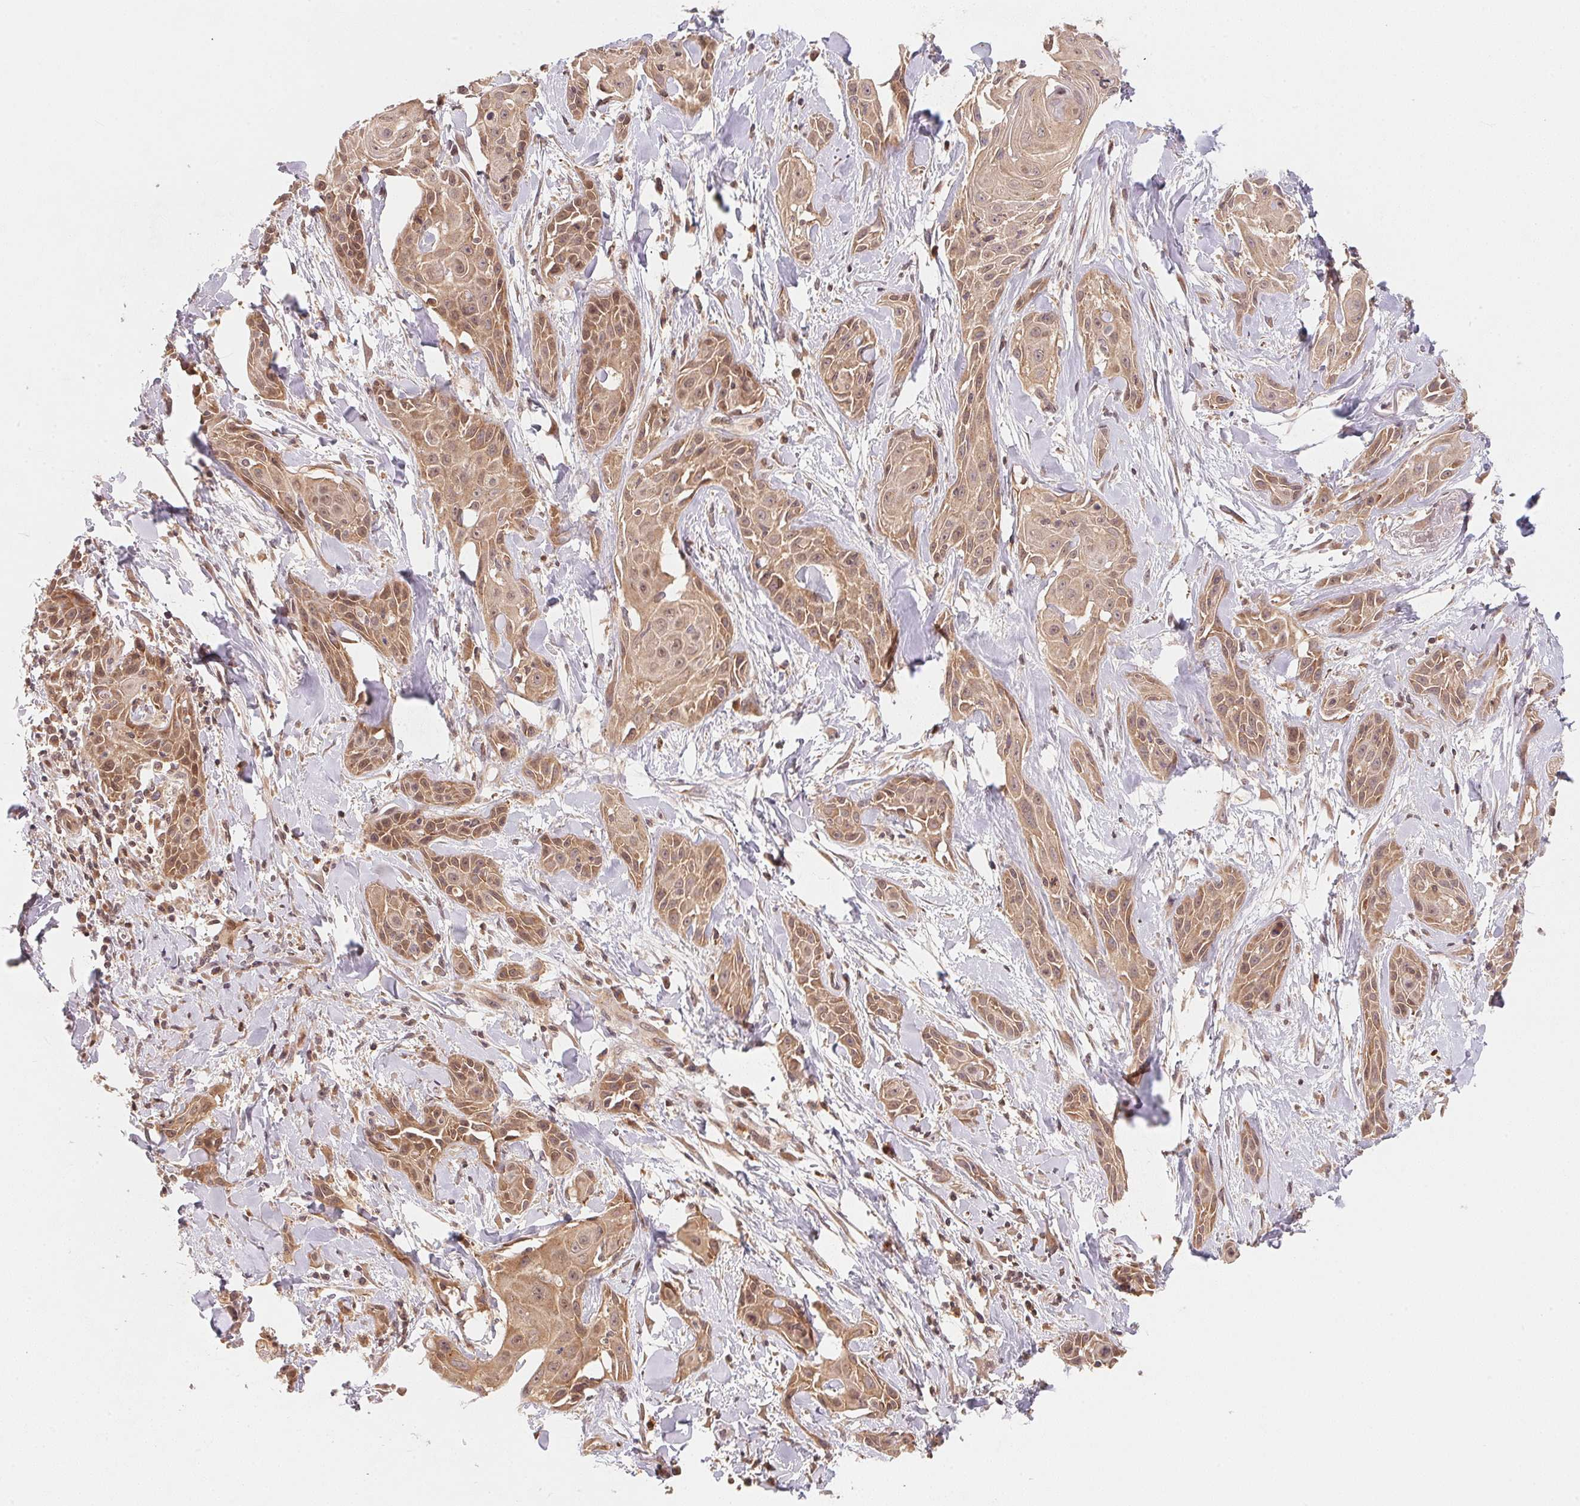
{"staining": {"intensity": "moderate", "quantity": ">75%", "location": "cytoplasmic/membranous,nuclear"}, "tissue": "skin cancer", "cell_type": "Tumor cells", "image_type": "cancer", "snomed": [{"axis": "morphology", "description": "Squamous cell carcinoma, NOS"}, {"axis": "topography", "description": "Skin"}, {"axis": "topography", "description": "Anal"}], "caption": "This histopathology image shows immunohistochemistry staining of skin cancer, with medium moderate cytoplasmic/membranous and nuclear positivity in about >75% of tumor cells.", "gene": "CCDC102B", "patient": {"sex": "male", "age": 64}}